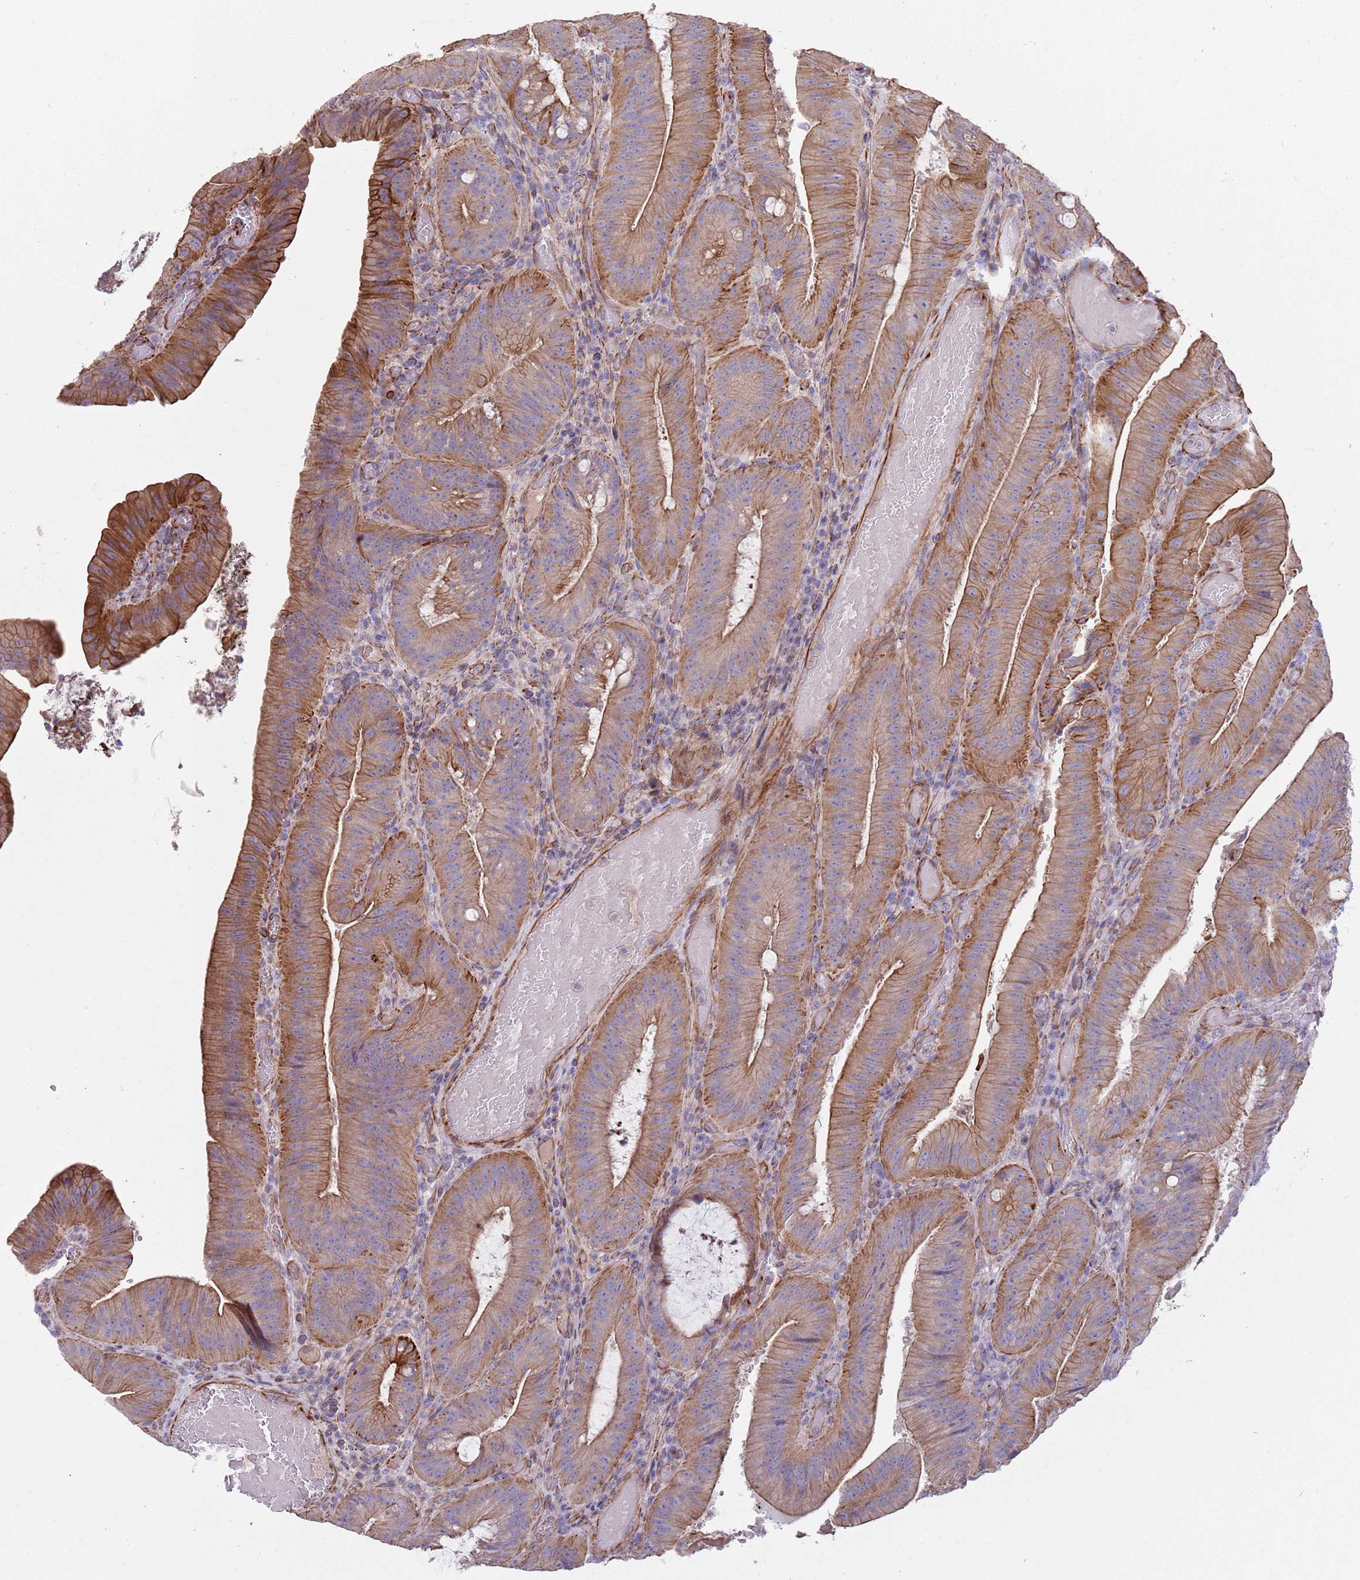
{"staining": {"intensity": "moderate", "quantity": ">75%", "location": "cytoplasmic/membranous"}, "tissue": "colorectal cancer", "cell_type": "Tumor cells", "image_type": "cancer", "snomed": [{"axis": "morphology", "description": "Adenocarcinoma, NOS"}, {"axis": "topography", "description": "Colon"}], "caption": "Immunohistochemistry staining of colorectal adenocarcinoma, which reveals medium levels of moderate cytoplasmic/membranous expression in about >75% of tumor cells indicating moderate cytoplasmic/membranous protein positivity. The staining was performed using DAB (3,3'-diaminobenzidine) (brown) for protein detection and nuclei were counterstained in hematoxylin (blue).", "gene": "MOGAT1", "patient": {"sex": "female", "age": 43}}